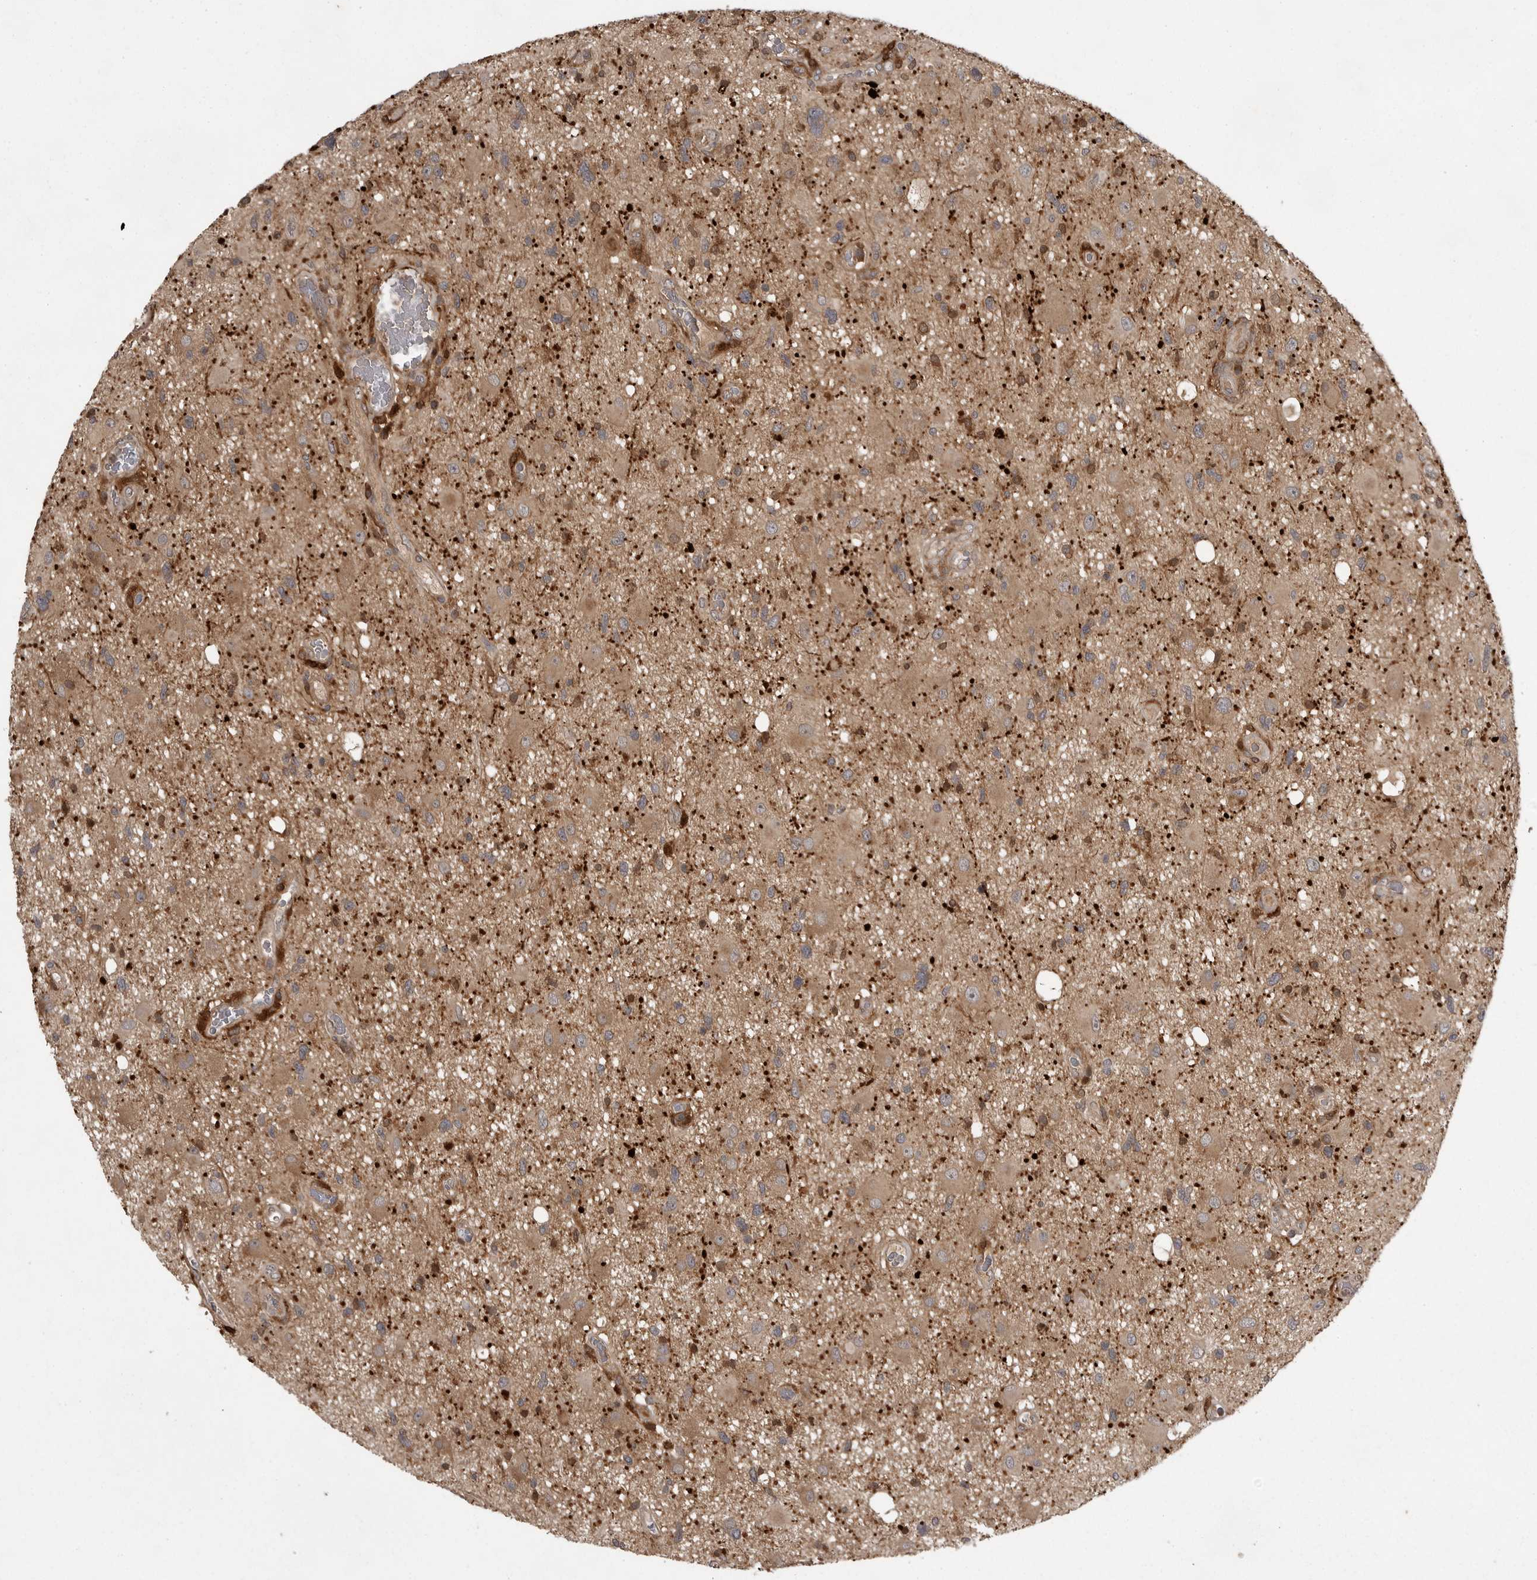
{"staining": {"intensity": "weak", "quantity": "25%-75%", "location": "cytoplasmic/membranous"}, "tissue": "glioma", "cell_type": "Tumor cells", "image_type": "cancer", "snomed": [{"axis": "morphology", "description": "Glioma, malignant, High grade"}, {"axis": "topography", "description": "Brain"}], "caption": "A high-resolution histopathology image shows immunohistochemistry staining of malignant high-grade glioma, which demonstrates weak cytoplasmic/membranous positivity in approximately 25%-75% of tumor cells. (brown staining indicates protein expression, while blue staining denotes nuclei).", "gene": "GPR31", "patient": {"sex": "male", "age": 33}}